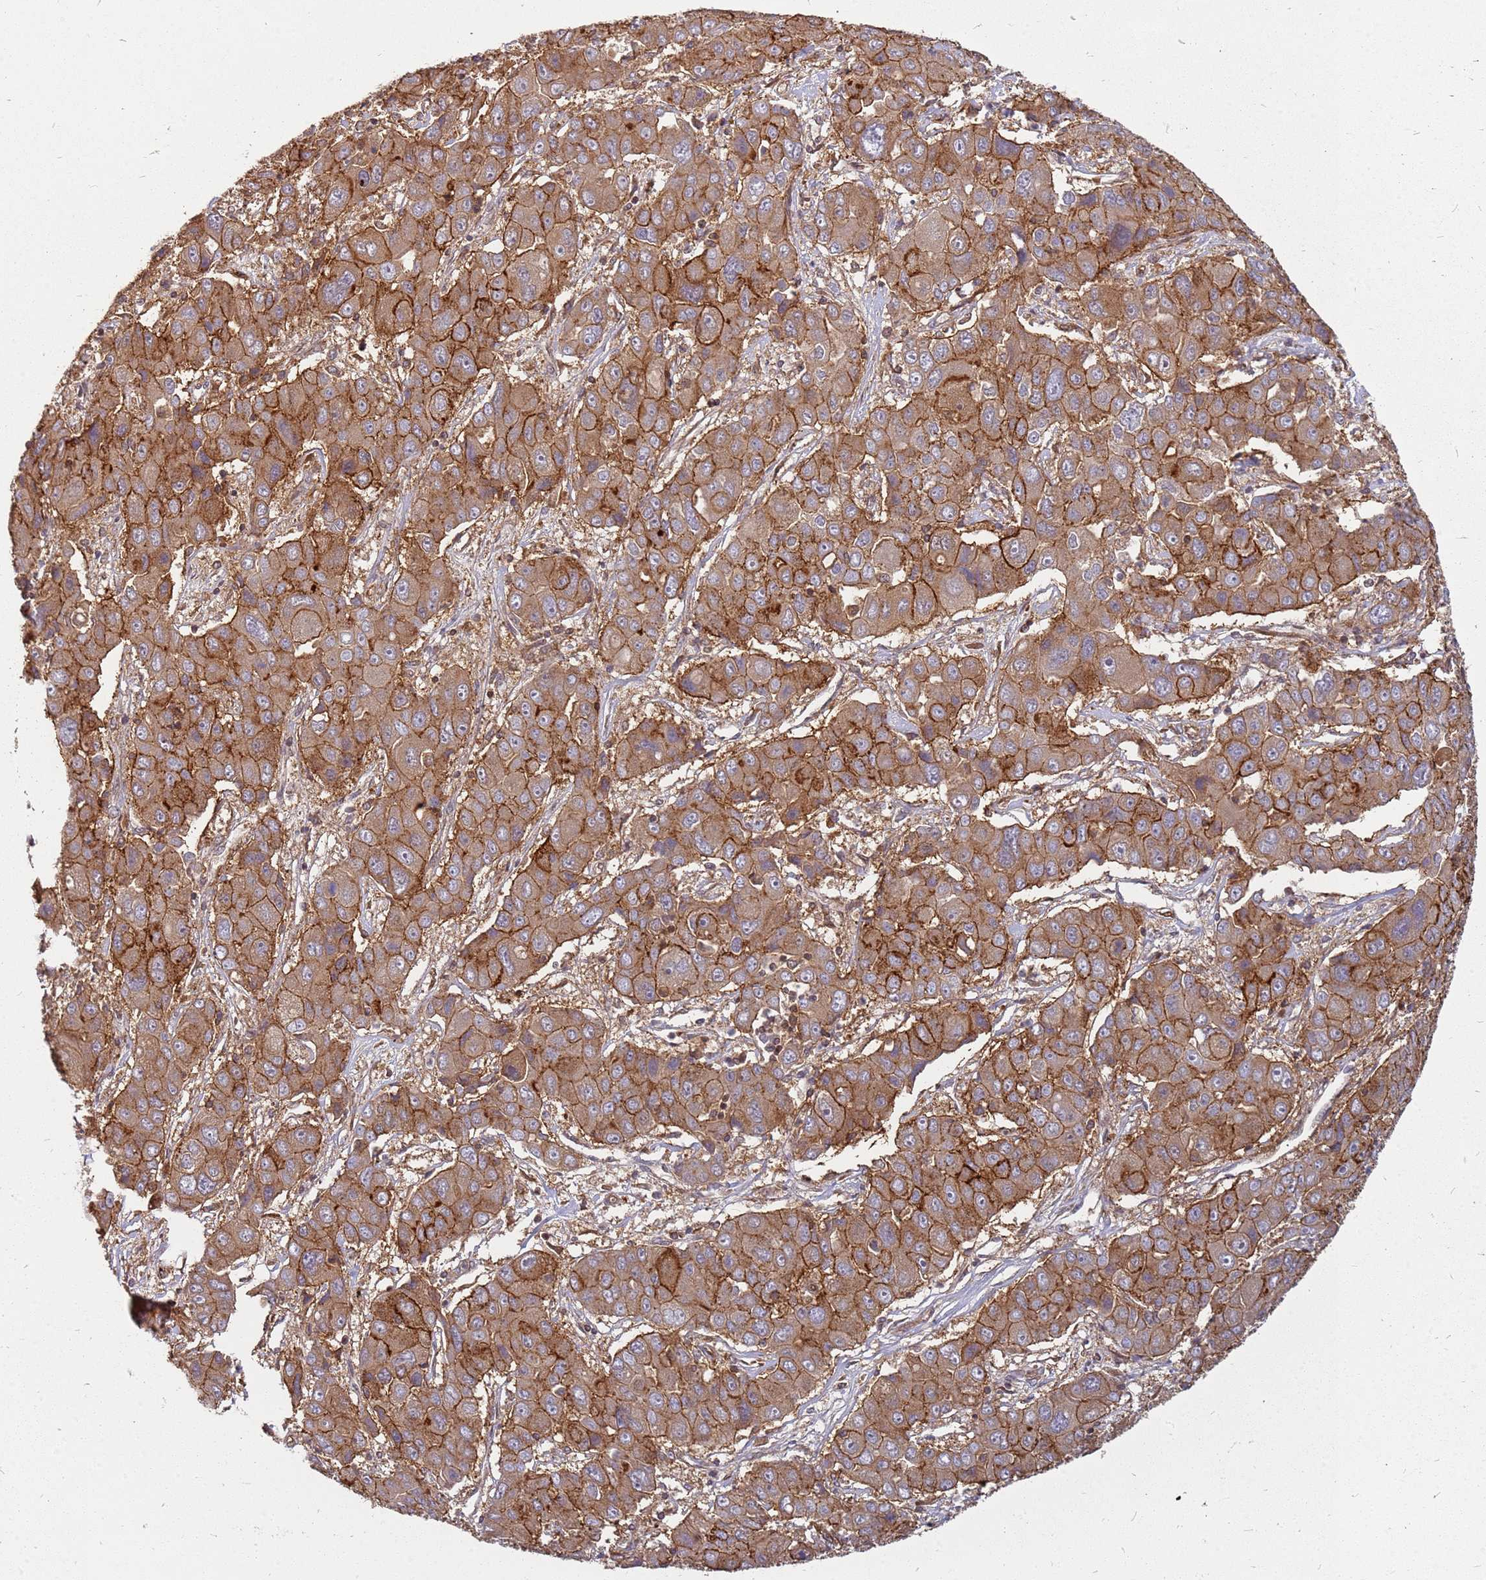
{"staining": {"intensity": "strong", "quantity": ">75%", "location": "cytoplasmic/membranous"}, "tissue": "liver cancer", "cell_type": "Tumor cells", "image_type": "cancer", "snomed": [{"axis": "morphology", "description": "Cholangiocarcinoma"}, {"axis": "topography", "description": "Liver"}], "caption": "Immunohistochemical staining of liver cancer (cholangiocarcinoma) displays high levels of strong cytoplasmic/membranous protein expression in approximately >75% of tumor cells. (Stains: DAB in brown, nuclei in blue, Microscopy: brightfield microscopy at high magnification).", "gene": "NUDT14", "patient": {"sex": "male", "age": 67}}